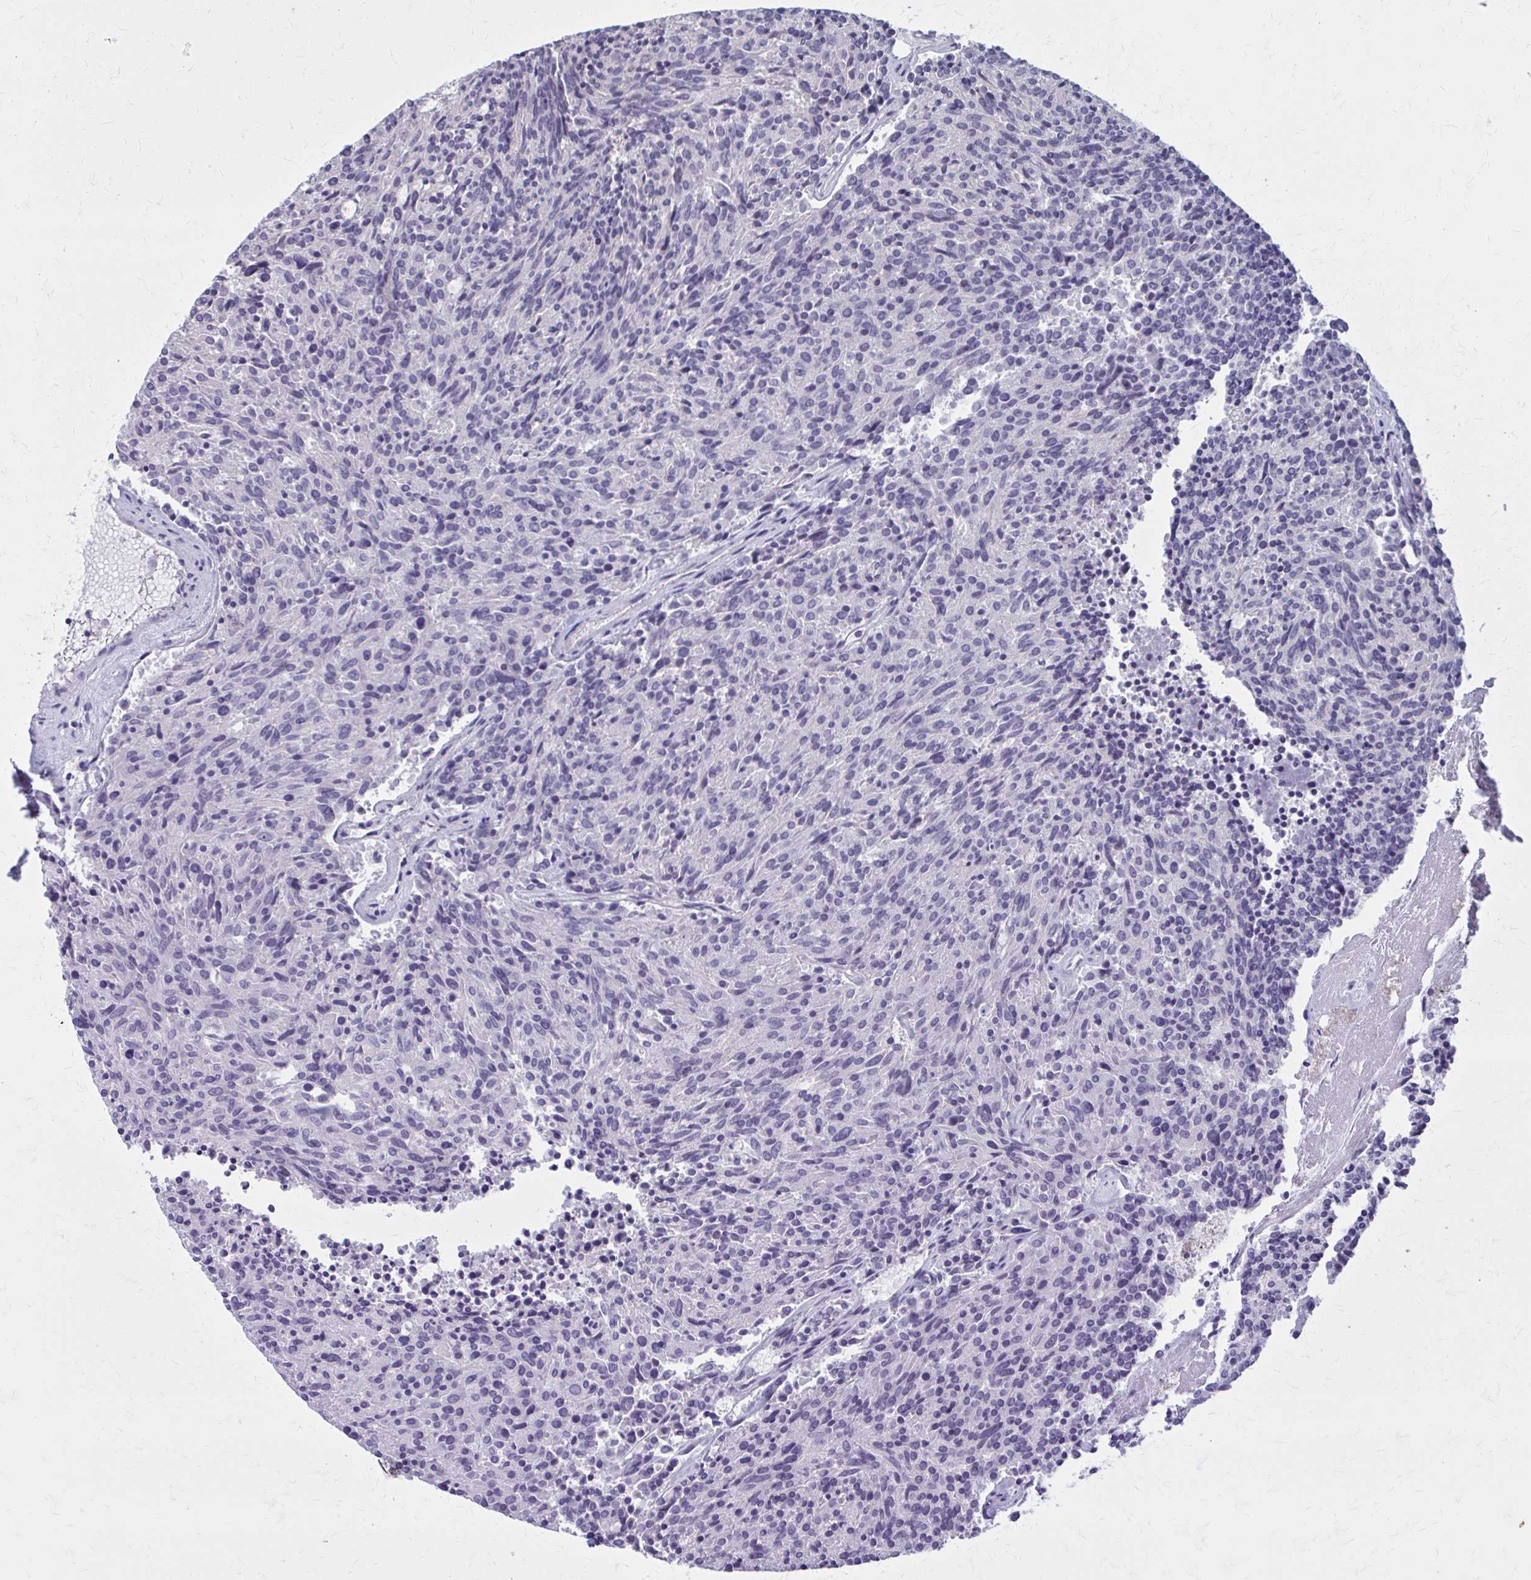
{"staining": {"intensity": "negative", "quantity": "none", "location": "none"}, "tissue": "carcinoid", "cell_type": "Tumor cells", "image_type": "cancer", "snomed": [{"axis": "morphology", "description": "Carcinoid, malignant, NOS"}, {"axis": "topography", "description": "Pancreas"}], "caption": "IHC photomicrograph of neoplastic tissue: human carcinoid stained with DAB (3,3'-diaminobenzidine) demonstrates no significant protein staining in tumor cells.", "gene": "OR4A47", "patient": {"sex": "female", "age": 54}}